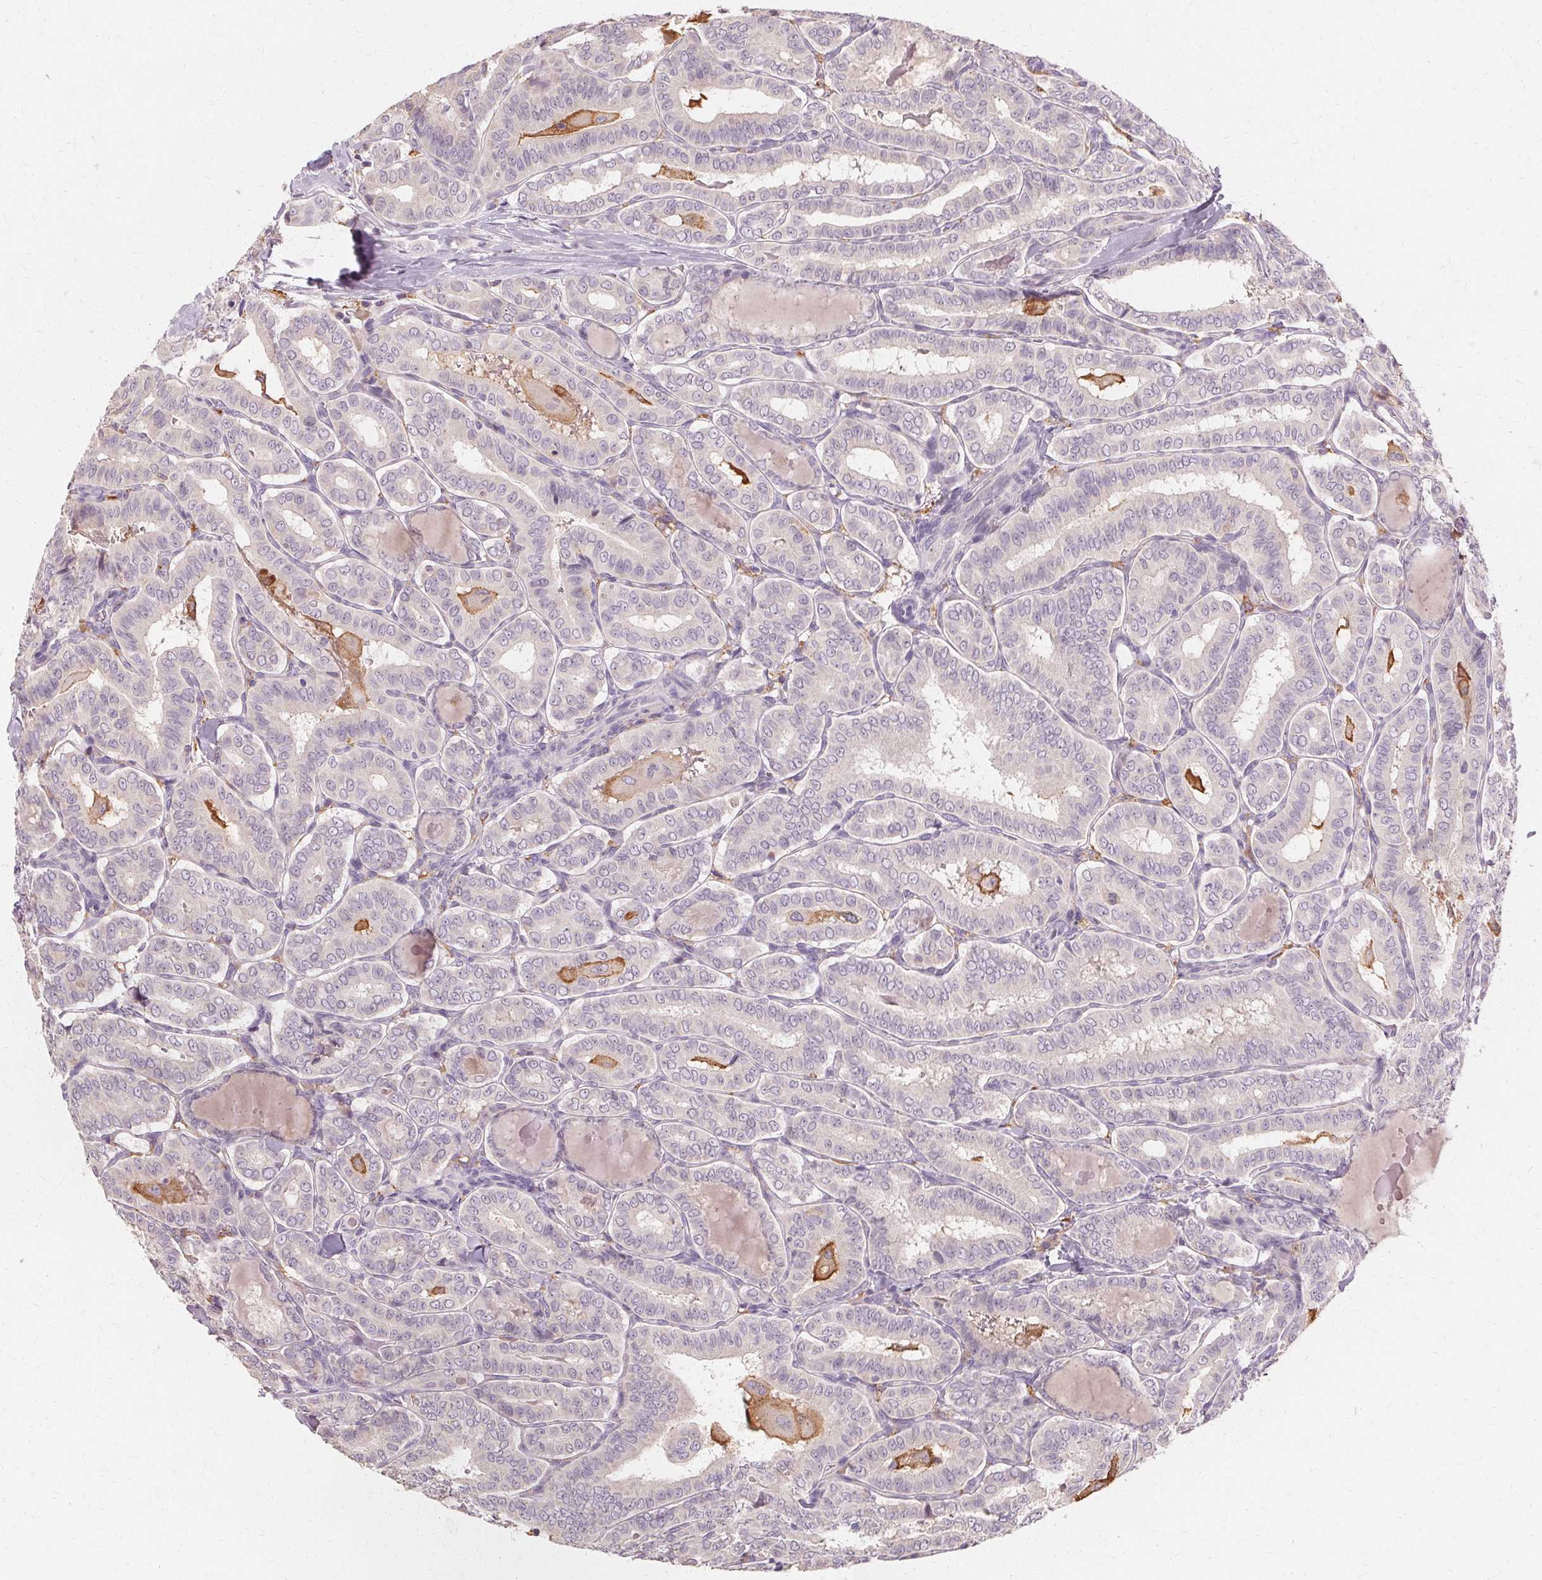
{"staining": {"intensity": "negative", "quantity": "none", "location": "none"}, "tissue": "thyroid cancer", "cell_type": "Tumor cells", "image_type": "cancer", "snomed": [{"axis": "morphology", "description": "Papillary adenocarcinoma, NOS"}, {"axis": "morphology", "description": "Papillary adenoma metastatic"}, {"axis": "topography", "description": "Thyroid gland"}], "caption": "DAB (3,3'-diaminobenzidine) immunohistochemical staining of thyroid cancer (papillary adenoma metastatic) reveals no significant staining in tumor cells.", "gene": "IFNGR1", "patient": {"sex": "female", "age": 50}}